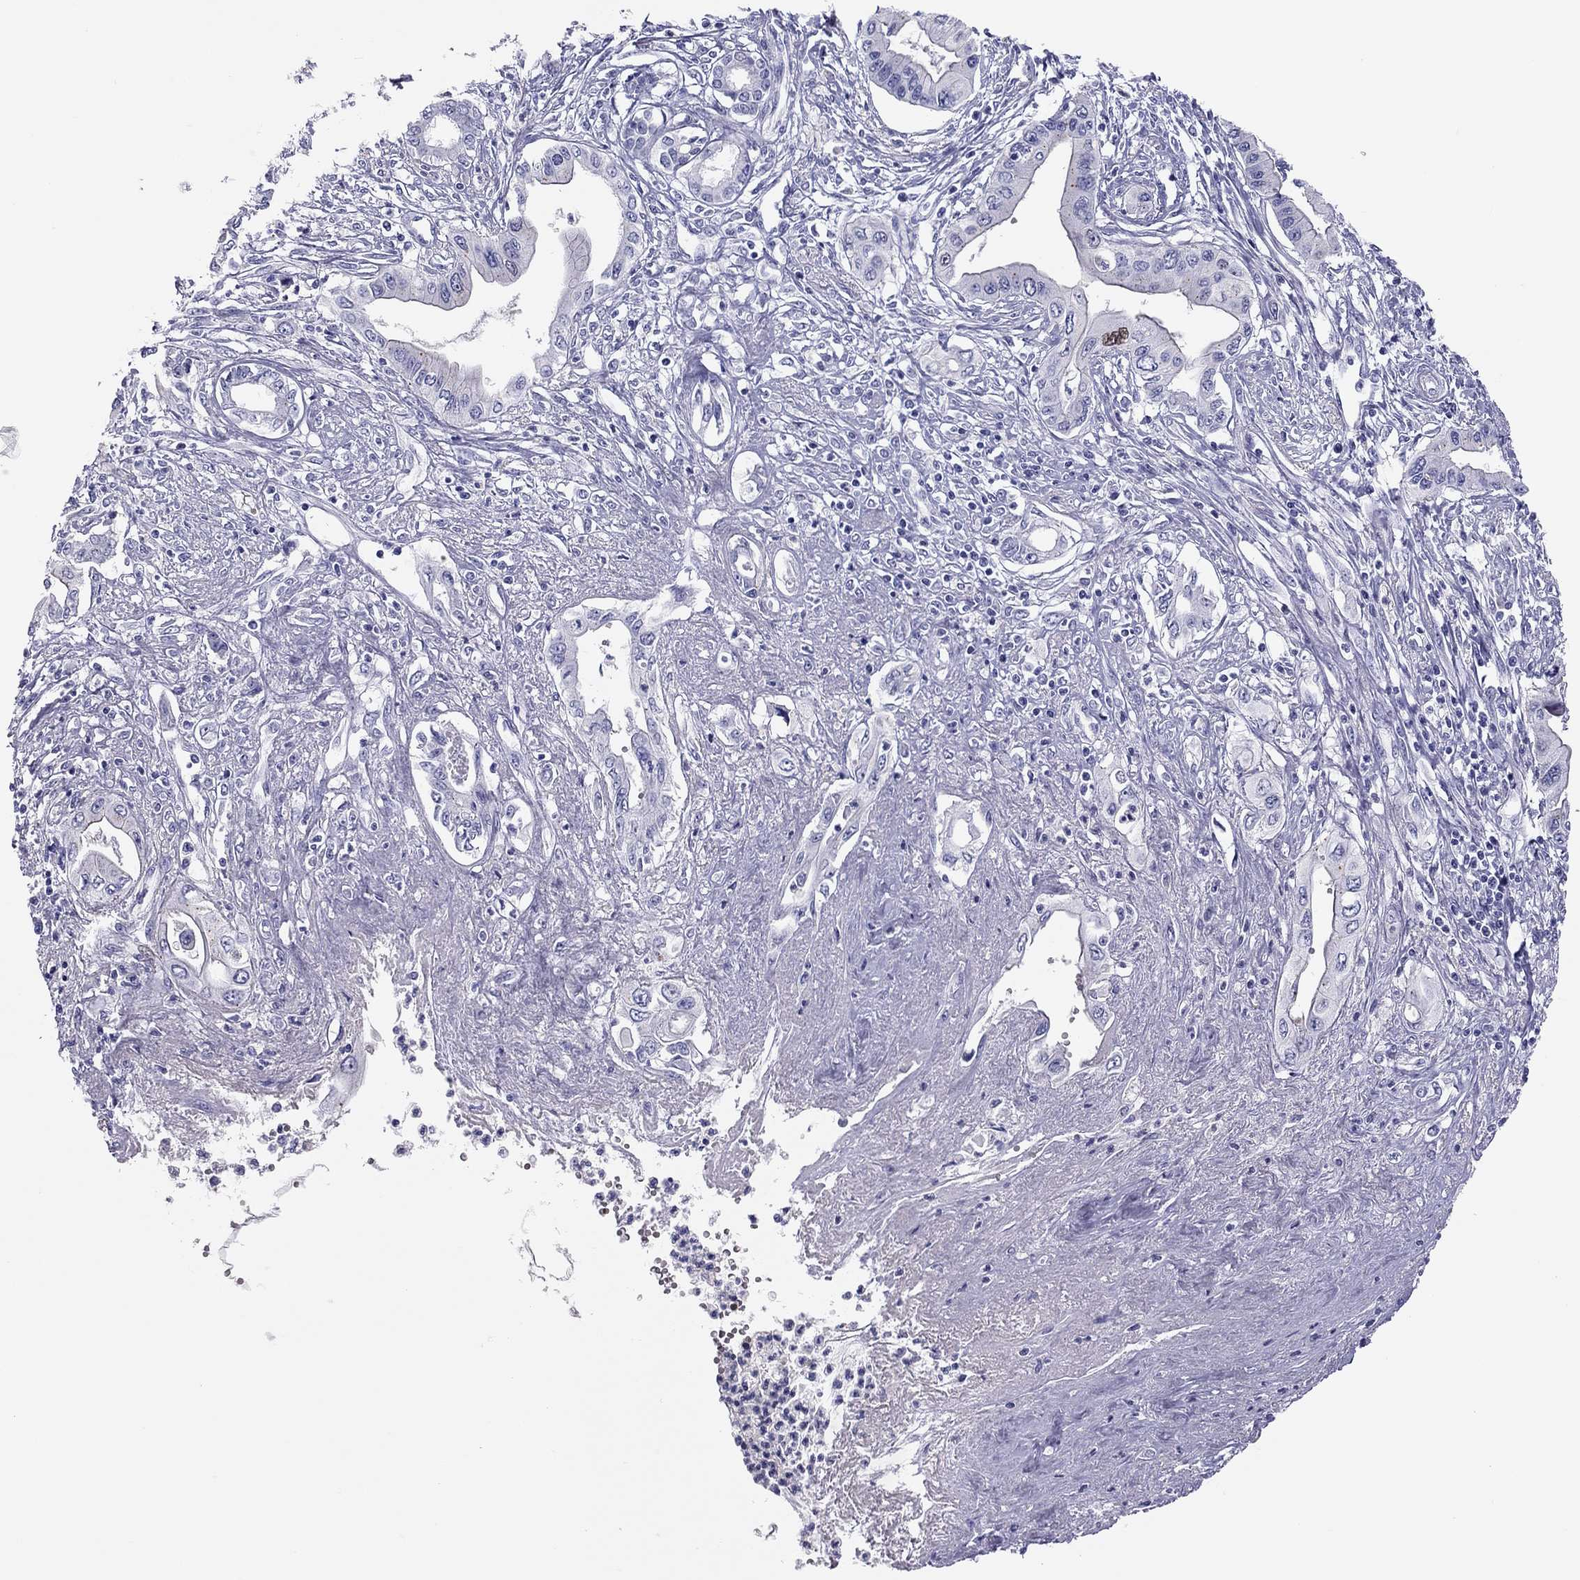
{"staining": {"intensity": "negative", "quantity": "none", "location": "none"}, "tissue": "pancreatic cancer", "cell_type": "Tumor cells", "image_type": "cancer", "snomed": [{"axis": "morphology", "description": "Adenocarcinoma, NOS"}, {"axis": "topography", "description": "Pancreas"}], "caption": "The histopathology image demonstrates no staining of tumor cells in pancreatic cancer.", "gene": "FRMD1", "patient": {"sex": "female", "age": 62}}